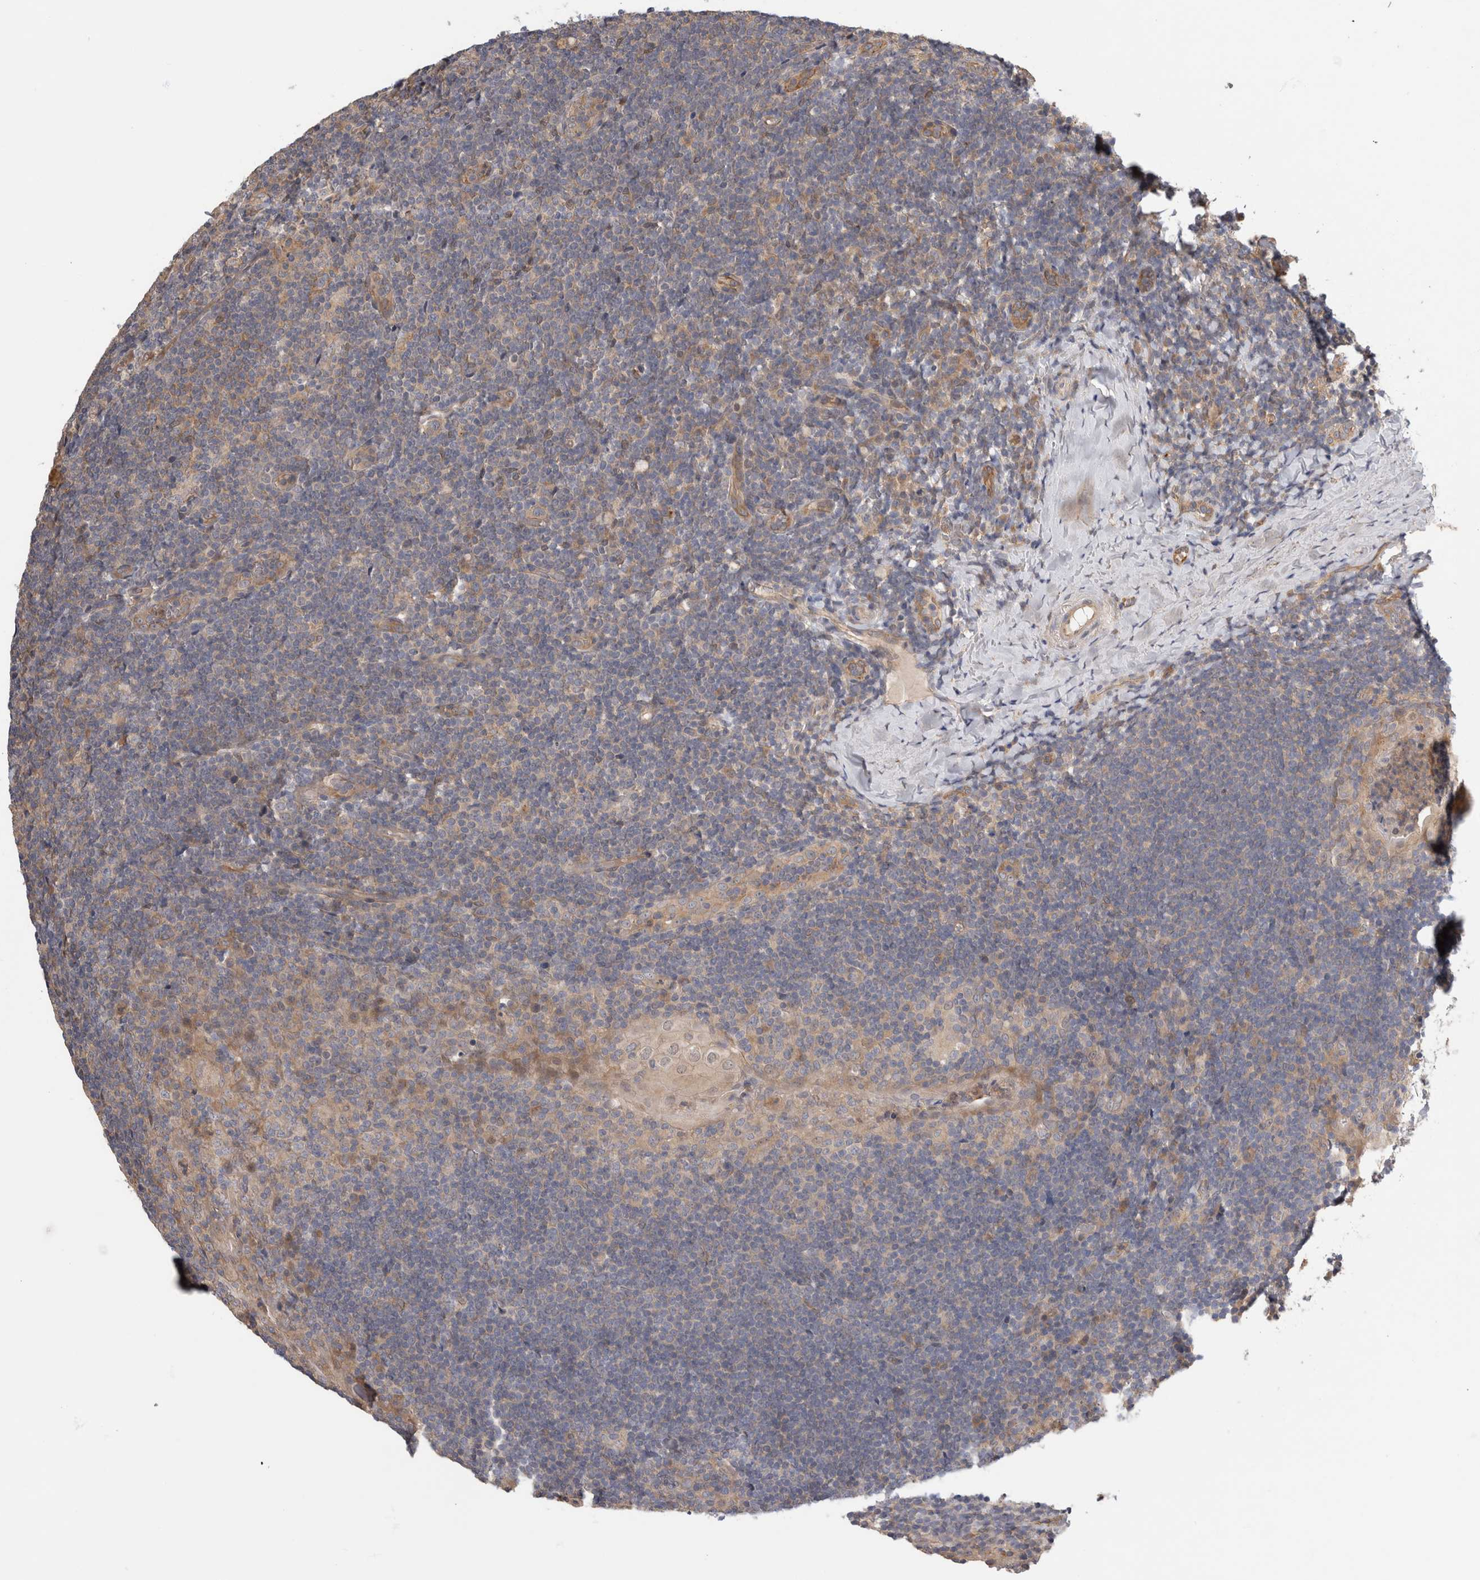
{"staining": {"intensity": "negative", "quantity": "none", "location": "none"}, "tissue": "tonsil", "cell_type": "Germinal center cells", "image_type": "normal", "snomed": [{"axis": "morphology", "description": "Normal tissue, NOS"}, {"axis": "topography", "description": "Tonsil"}], "caption": "A high-resolution histopathology image shows immunohistochemistry (IHC) staining of normal tonsil, which shows no significant expression in germinal center cells. (DAB (3,3'-diaminobenzidine) immunohistochemistry (IHC), high magnification).", "gene": "PGM1", "patient": {"sex": "male", "age": 37}}